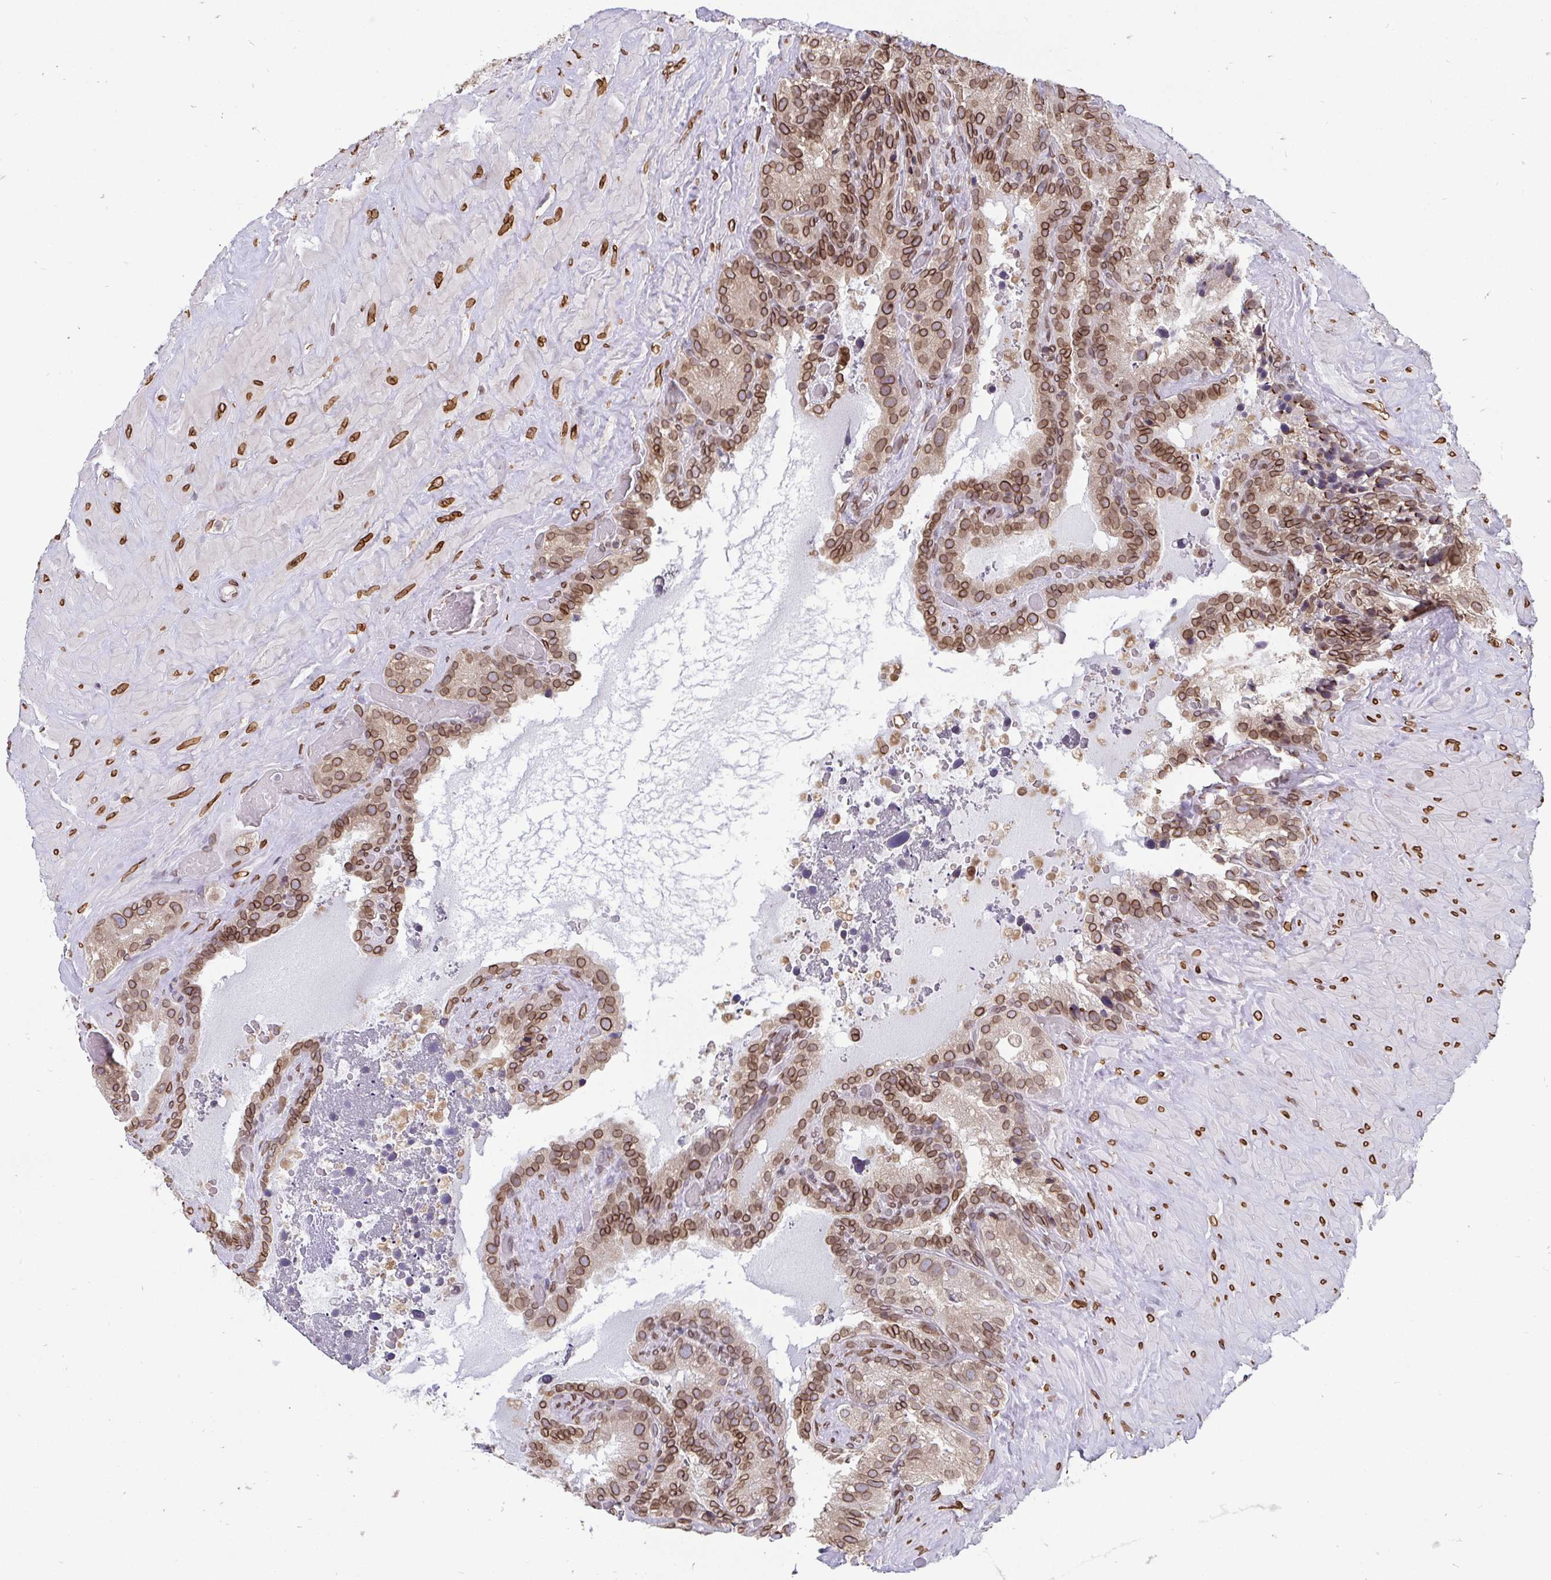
{"staining": {"intensity": "moderate", "quantity": ">75%", "location": "cytoplasmic/membranous,nuclear"}, "tissue": "seminal vesicle", "cell_type": "Glandular cells", "image_type": "normal", "snomed": [{"axis": "morphology", "description": "Normal tissue, NOS"}, {"axis": "topography", "description": "Seminal veicle"}], "caption": "Brown immunohistochemical staining in benign seminal vesicle displays moderate cytoplasmic/membranous,nuclear positivity in about >75% of glandular cells.", "gene": "EMD", "patient": {"sex": "male", "age": 60}}